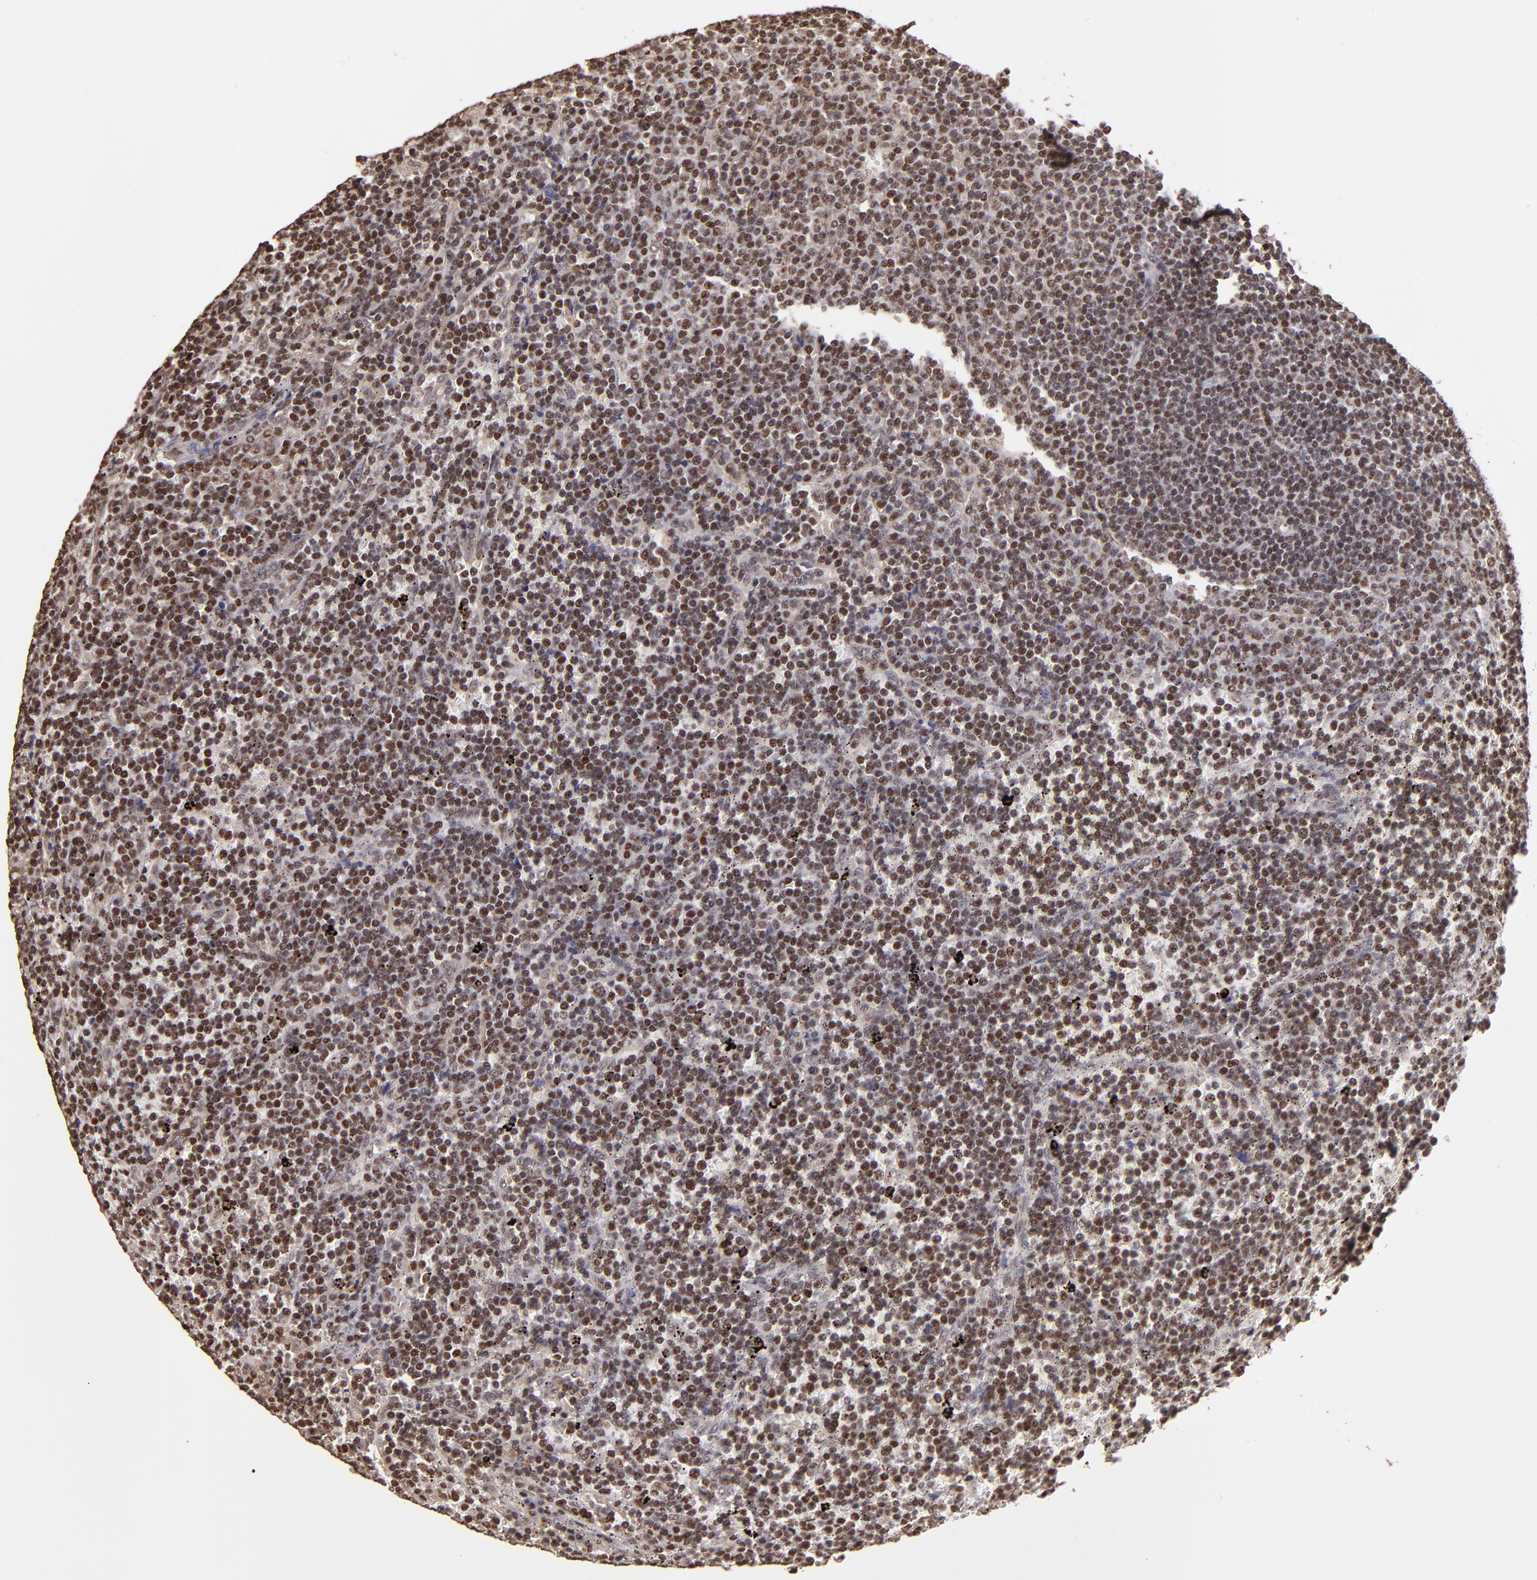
{"staining": {"intensity": "moderate", "quantity": "25%-75%", "location": "nuclear"}, "tissue": "lymphoma", "cell_type": "Tumor cells", "image_type": "cancer", "snomed": [{"axis": "morphology", "description": "Malignant lymphoma, non-Hodgkin's type, Low grade"}, {"axis": "topography", "description": "Spleen"}], "caption": "Low-grade malignant lymphoma, non-Hodgkin's type stained with immunohistochemistry (IHC) displays moderate nuclear expression in about 25%-75% of tumor cells.", "gene": "TERF2", "patient": {"sex": "male", "age": 80}}